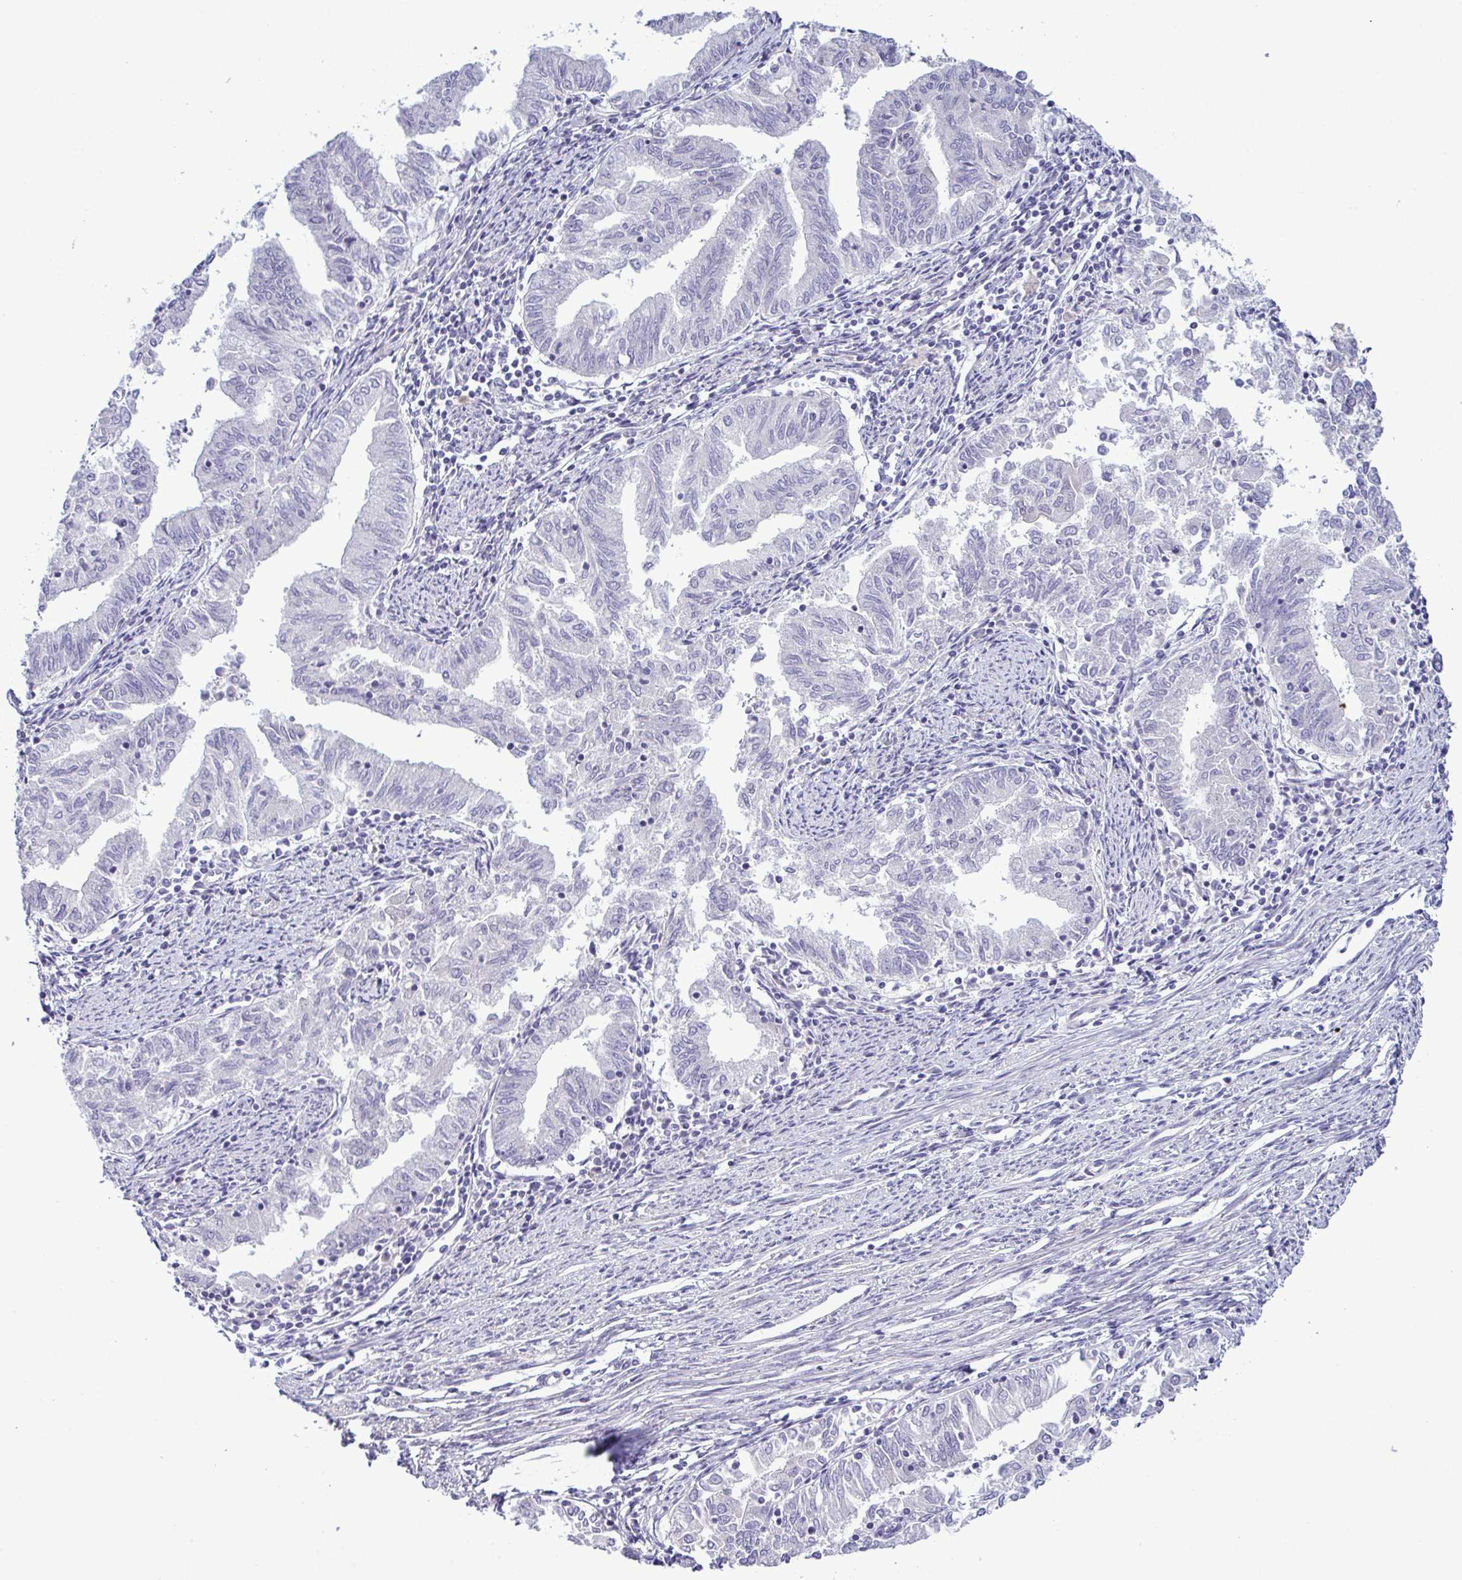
{"staining": {"intensity": "negative", "quantity": "none", "location": "none"}, "tissue": "endometrial cancer", "cell_type": "Tumor cells", "image_type": "cancer", "snomed": [{"axis": "morphology", "description": "Adenocarcinoma, NOS"}, {"axis": "topography", "description": "Endometrium"}], "caption": "IHC of human endometrial adenocarcinoma shows no expression in tumor cells. Nuclei are stained in blue.", "gene": "SYNPO2L", "patient": {"sex": "female", "age": 79}}